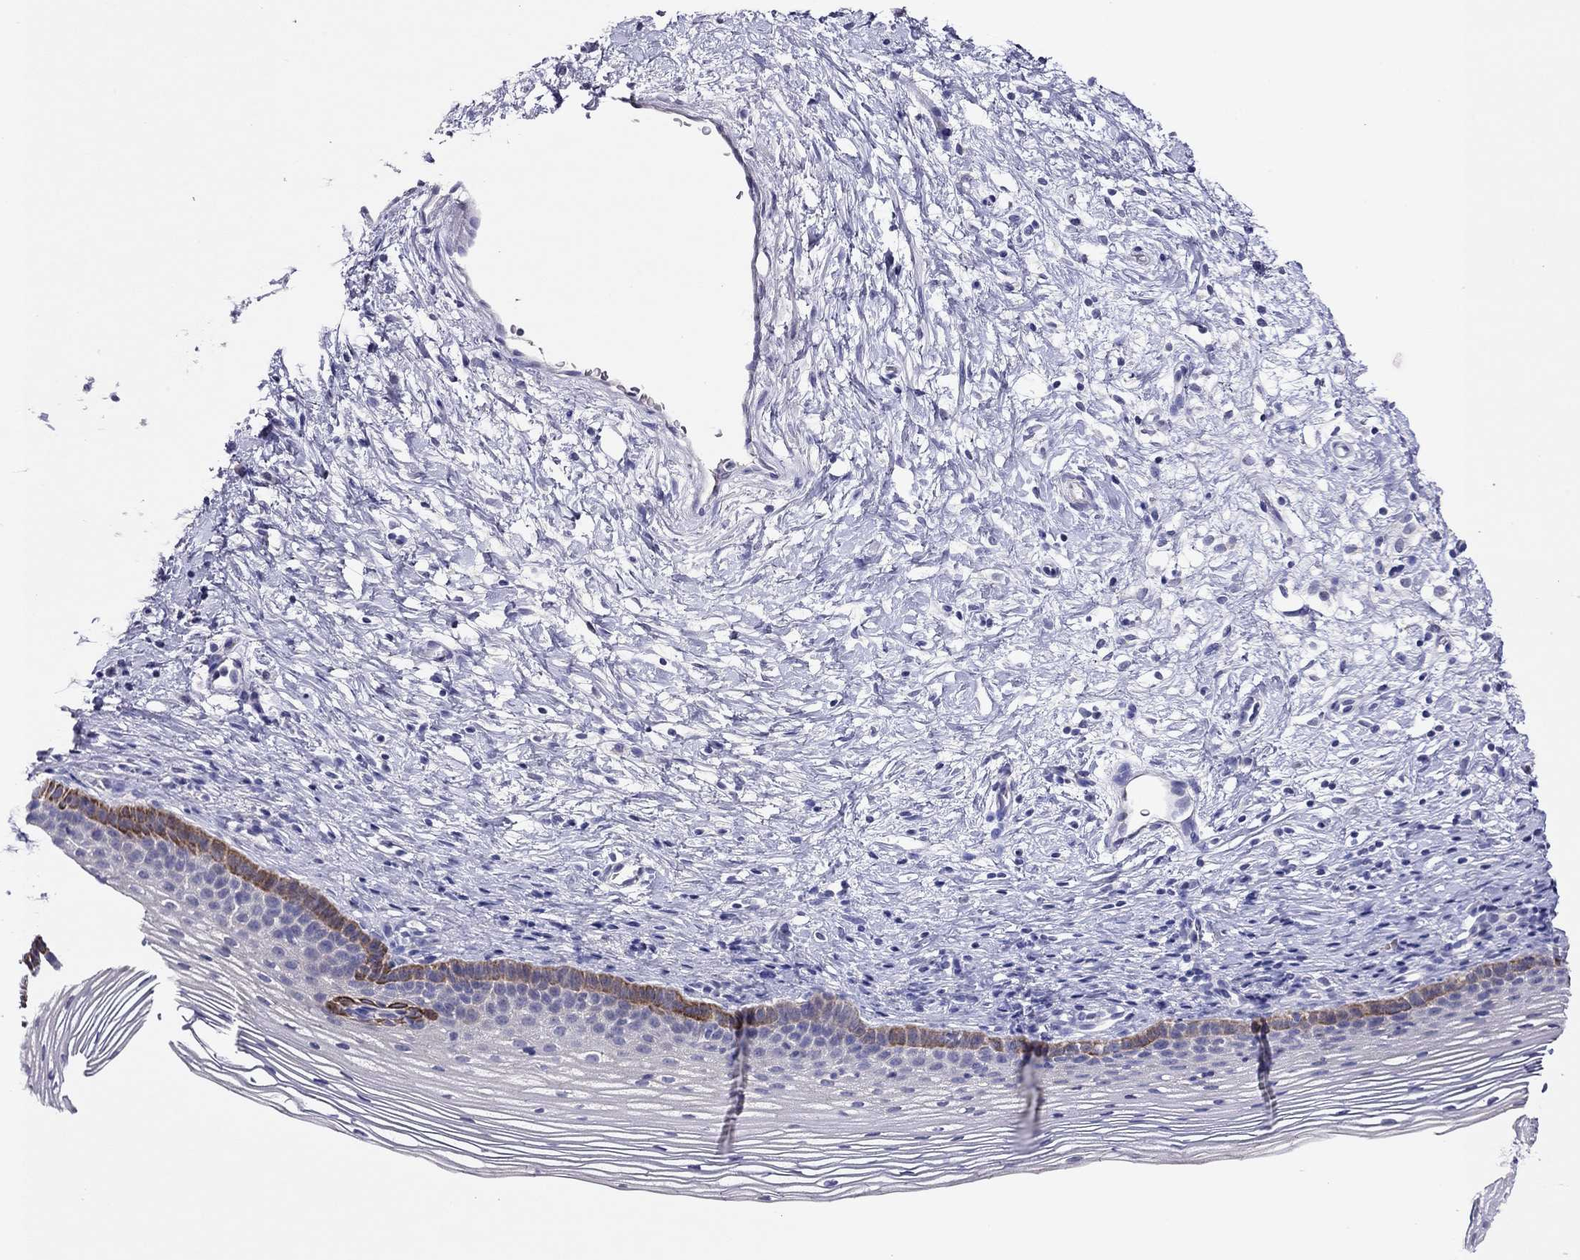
{"staining": {"intensity": "strong", "quantity": "<25%", "location": "cytoplasmic/membranous"}, "tissue": "cervix", "cell_type": "Squamous epithelial cells", "image_type": "normal", "snomed": [{"axis": "morphology", "description": "Normal tissue, NOS"}, {"axis": "topography", "description": "Cervix"}], "caption": "Benign cervix exhibits strong cytoplasmic/membranous expression in about <25% of squamous epithelial cells.", "gene": "CAPNS2", "patient": {"sex": "female", "age": 39}}